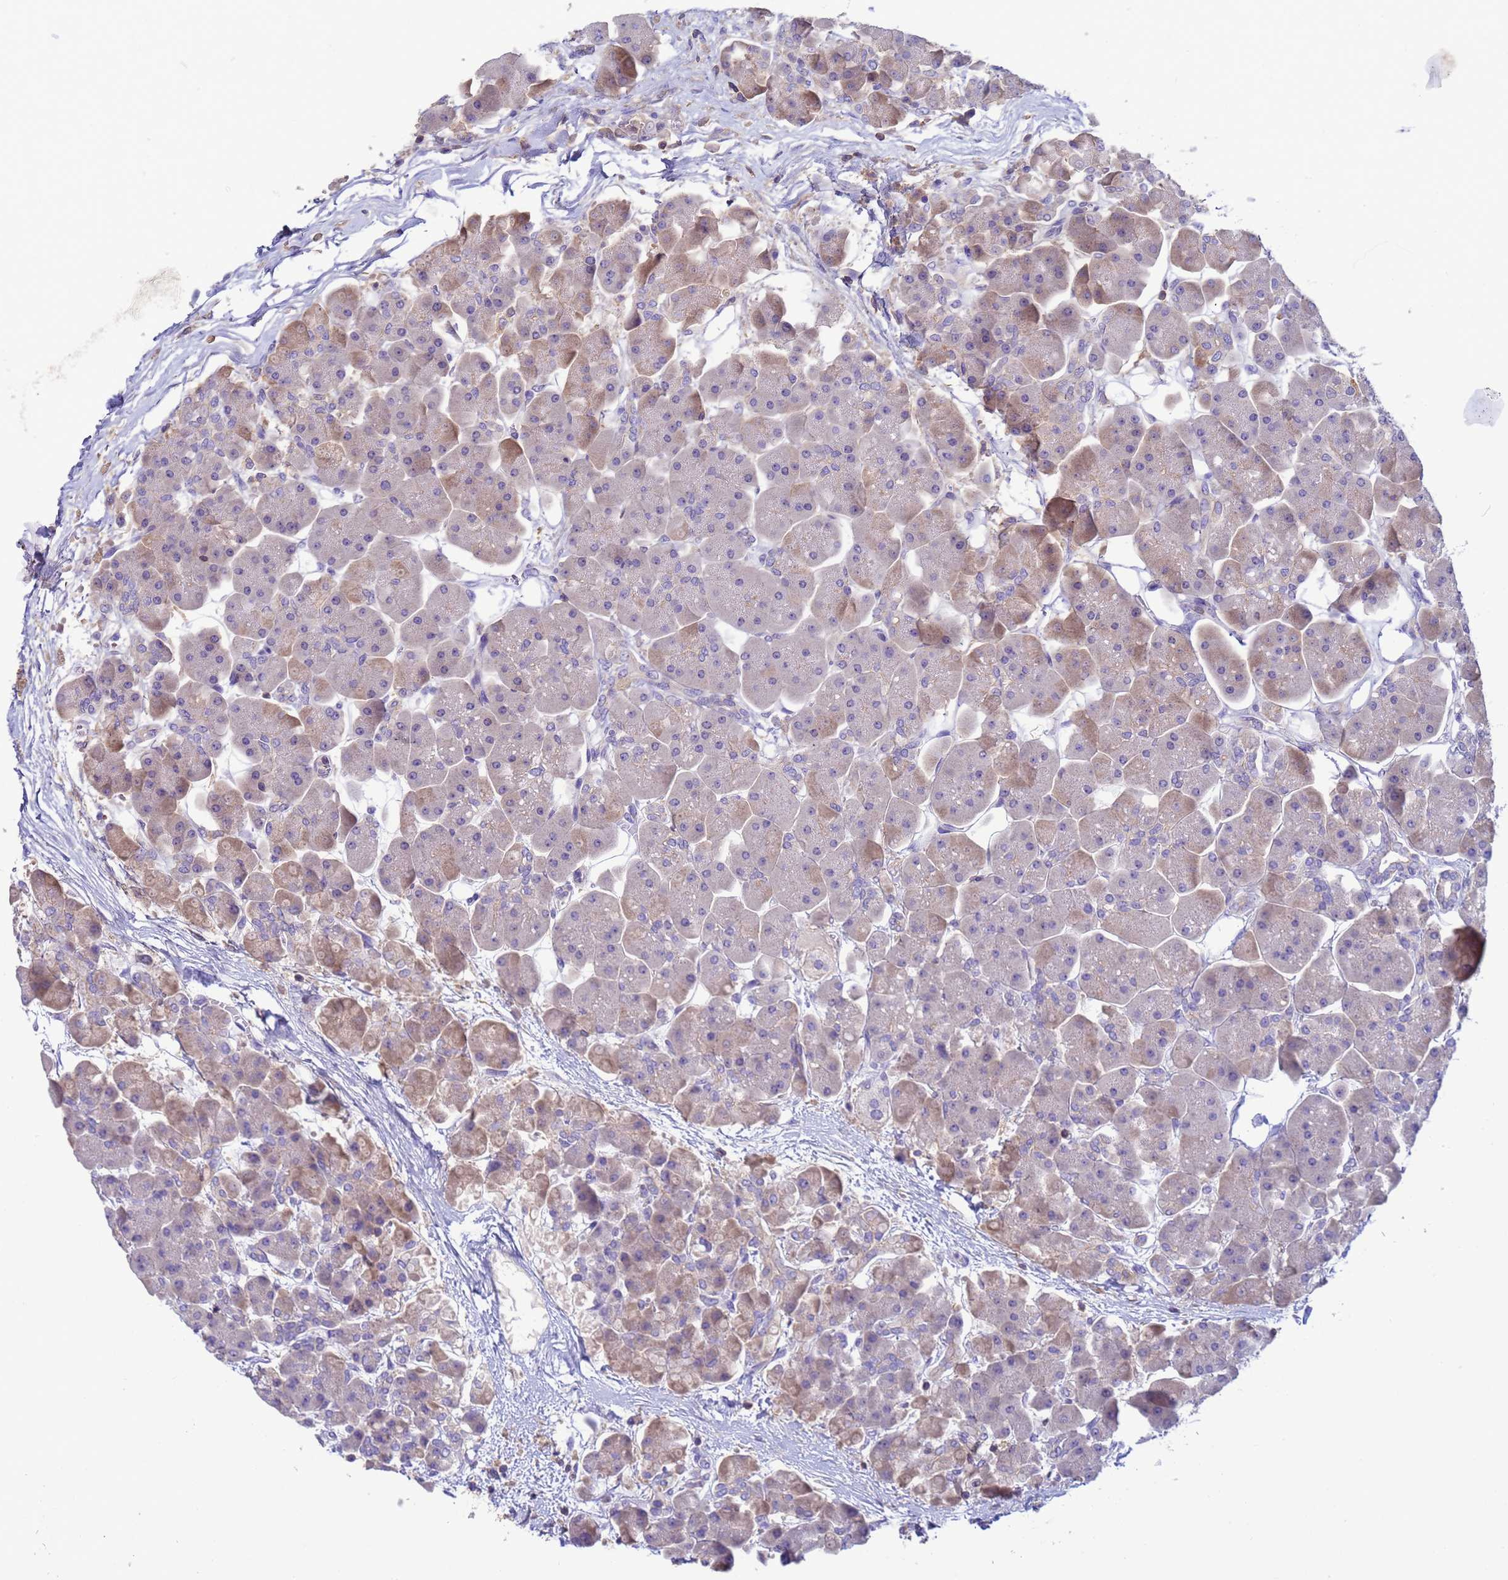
{"staining": {"intensity": "weak", "quantity": "<25%", "location": "cytoplasmic/membranous"}, "tissue": "pancreas", "cell_type": "Exocrine glandular cells", "image_type": "normal", "snomed": [{"axis": "morphology", "description": "Normal tissue, NOS"}, {"axis": "topography", "description": "Pancreas"}], "caption": "IHC photomicrograph of benign pancreas: human pancreas stained with DAB (3,3'-diaminobenzidine) displays no significant protein positivity in exocrine glandular cells. The staining was performed using DAB (3,3'-diaminobenzidine) to visualize the protein expression in brown, while the nuclei were stained in blue with hematoxylin (Magnification: 20x).", "gene": "KLHL13", "patient": {"sex": "male", "age": 66}}